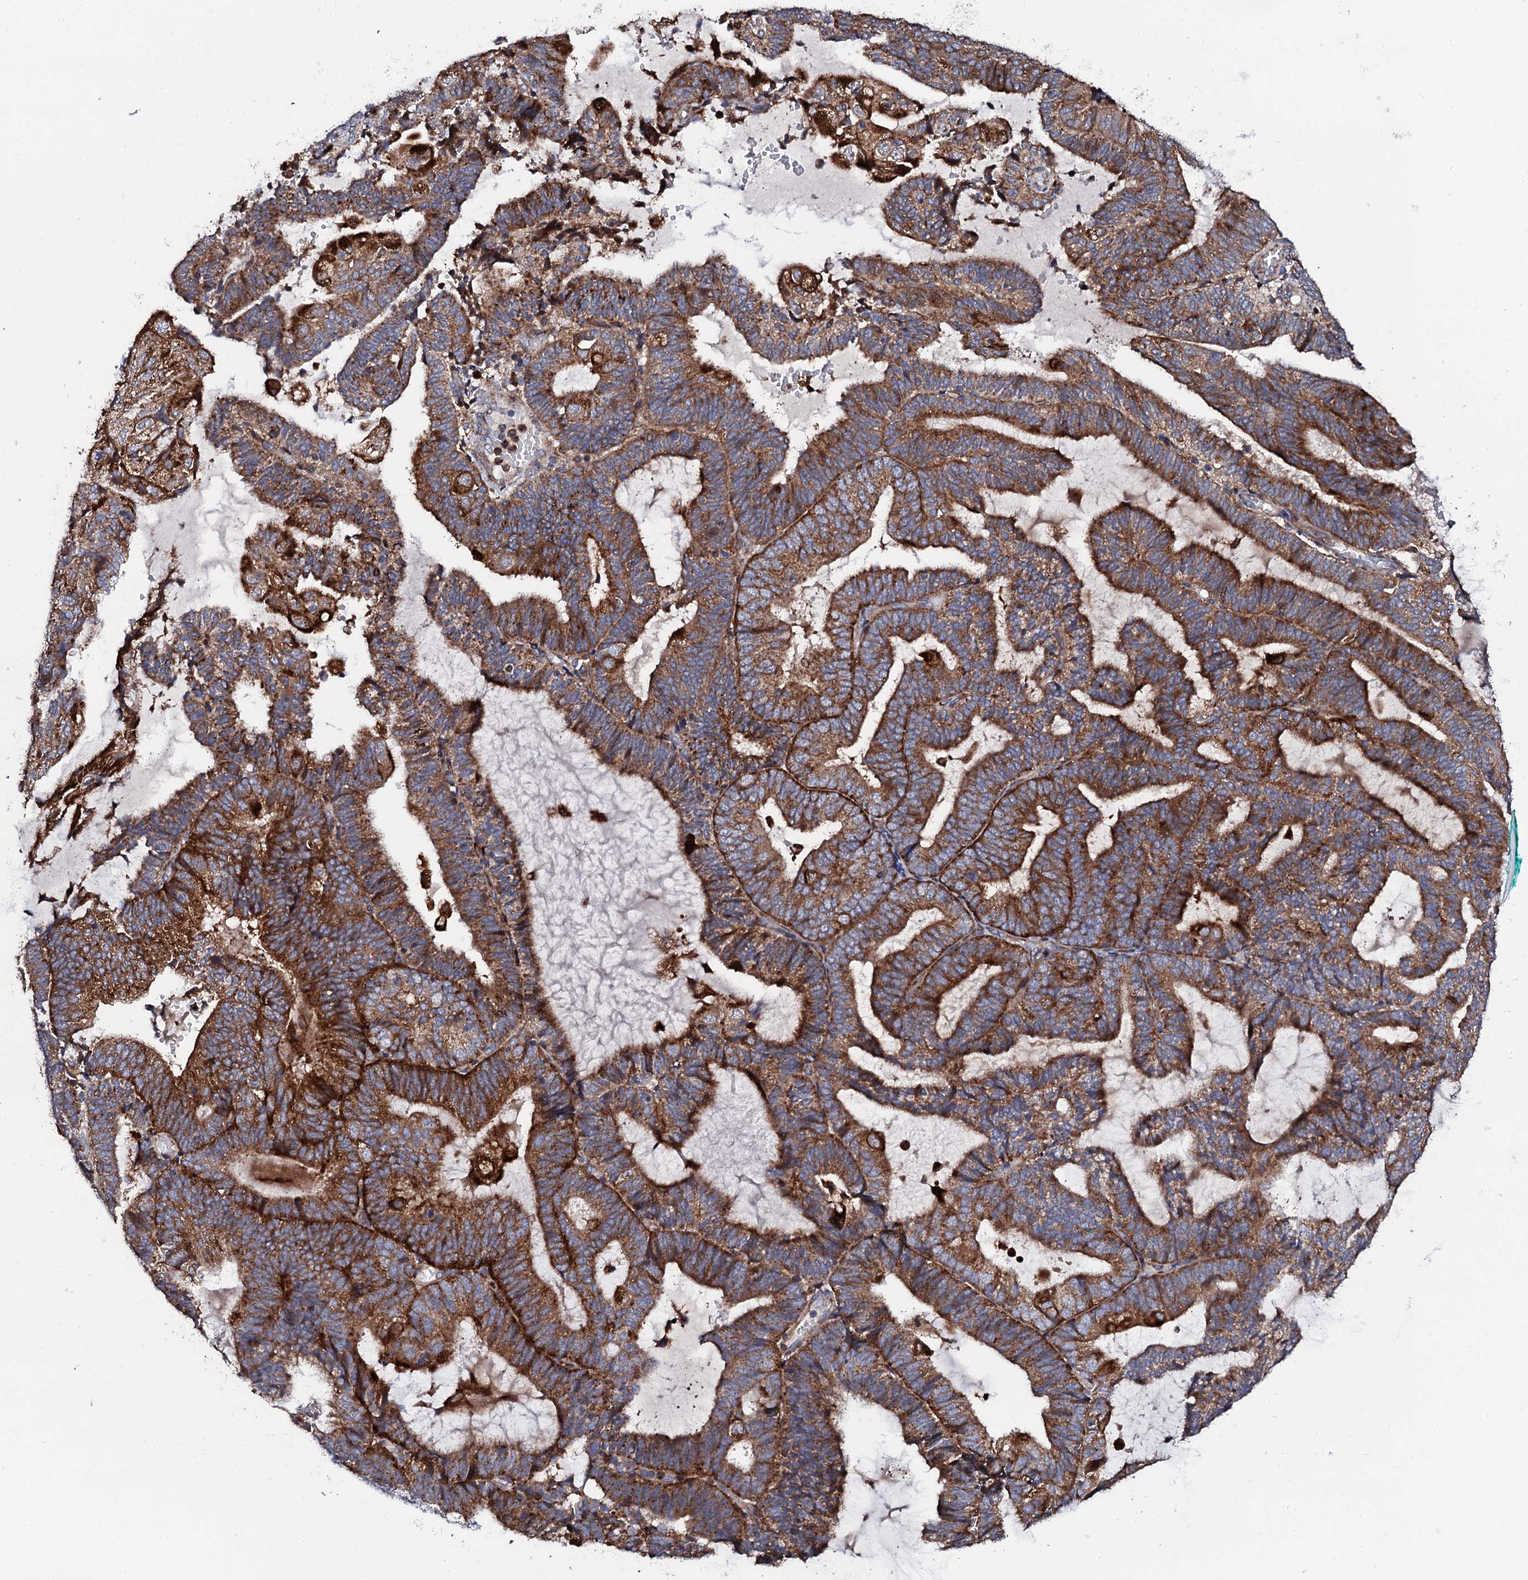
{"staining": {"intensity": "strong", "quantity": ">75%", "location": "cytoplasmic/membranous"}, "tissue": "endometrial cancer", "cell_type": "Tumor cells", "image_type": "cancer", "snomed": [{"axis": "morphology", "description": "Adenocarcinoma, NOS"}, {"axis": "topography", "description": "Endometrium"}], "caption": "High-power microscopy captured an immunohistochemistry (IHC) image of adenocarcinoma (endometrial), revealing strong cytoplasmic/membranous staining in approximately >75% of tumor cells.", "gene": "TCIRG1", "patient": {"sex": "female", "age": 81}}